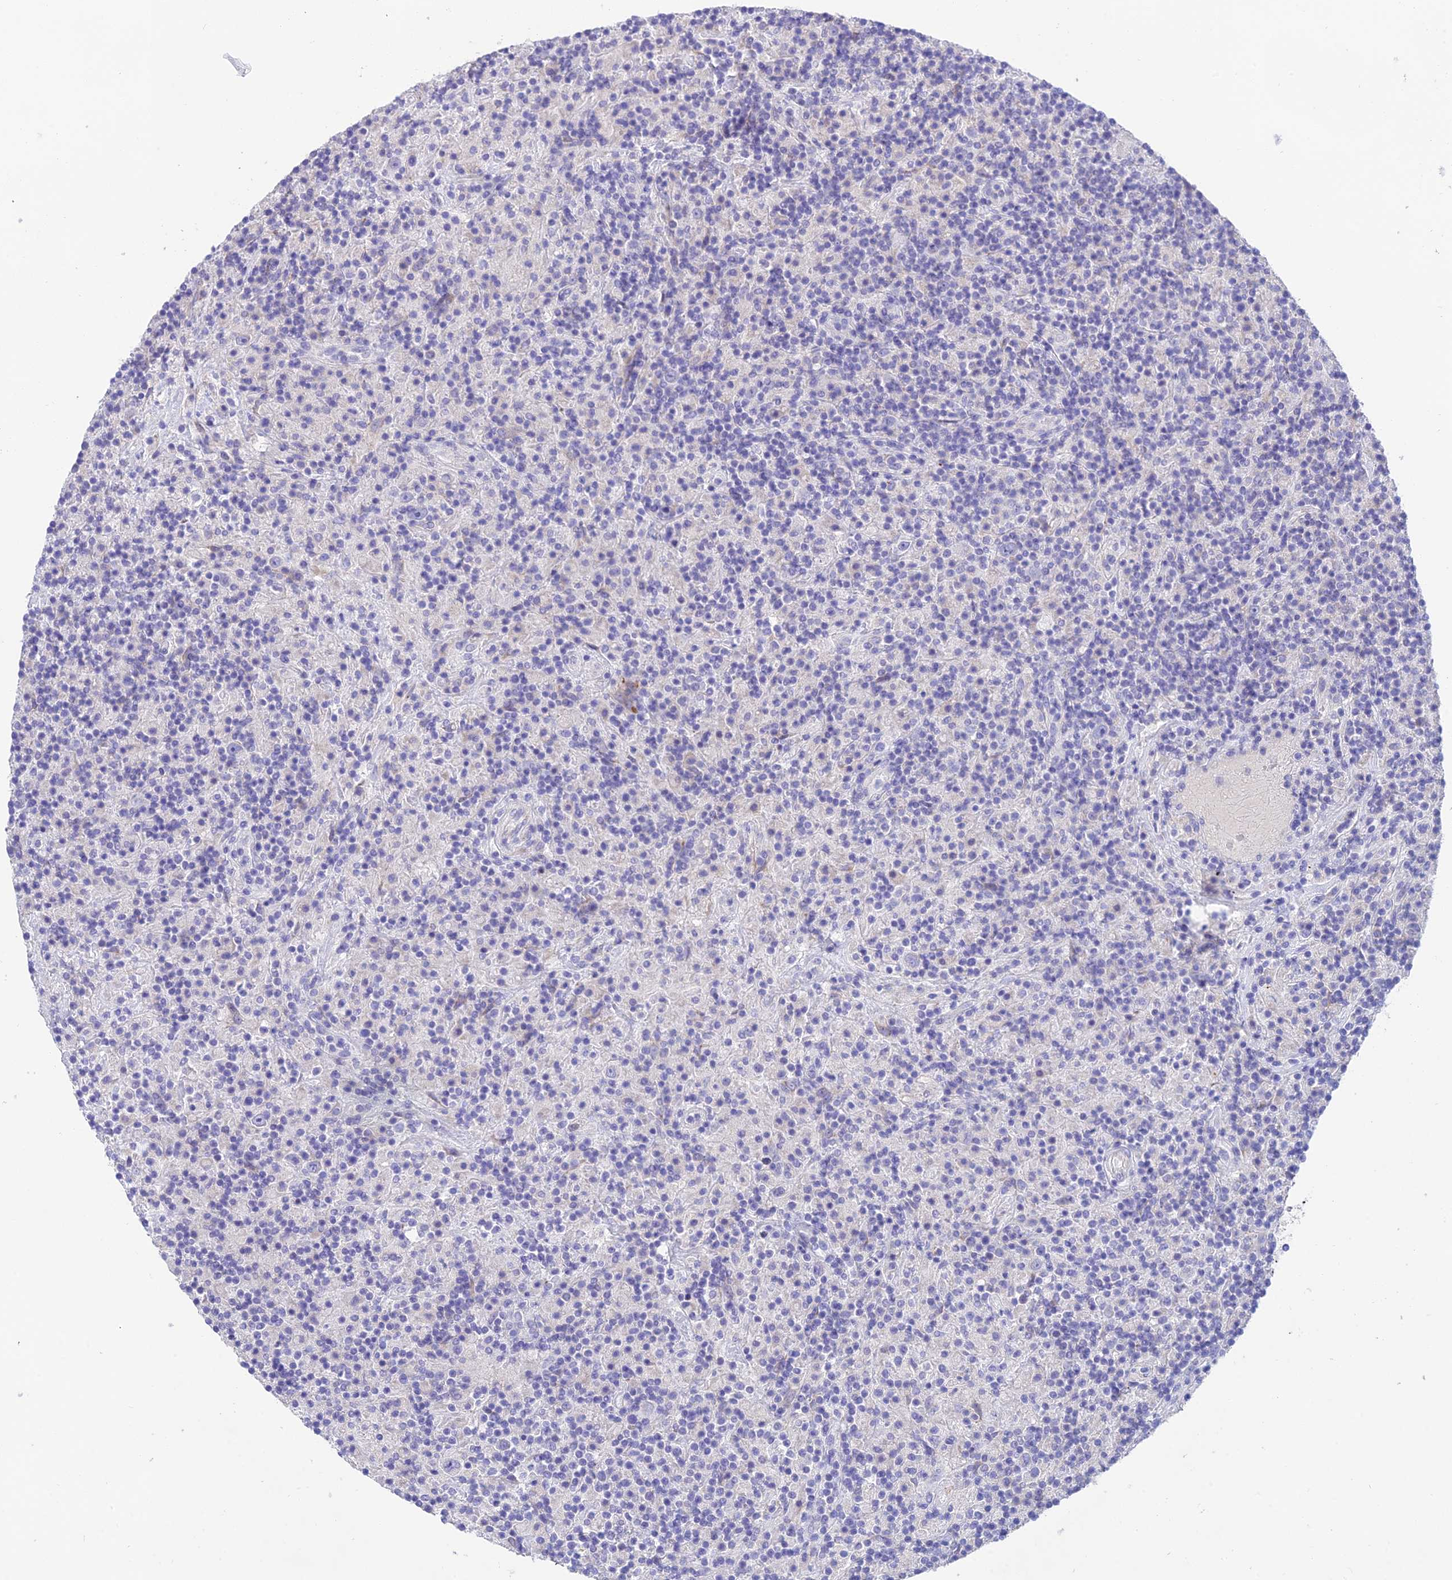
{"staining": {"intensity": "negative", "quantity": "none", "location": "none"}, "tissue": "lymphoma", "cell_type": "Tumor cells", "image_type": "cancer", "snomed": [{"axis": "morphology", "description": "Hodgkin's disease, NOS"}, {"axis": "topography", "description": "Lymph node"}], "caption": "Immunohistochemistry photomicrograph of human Hodgkin's disease stained for a protein (brown), which displays no positivity in tumor cells.", "gene": "HSD17B2", "patient": {"sex": "male", "age": 70}}